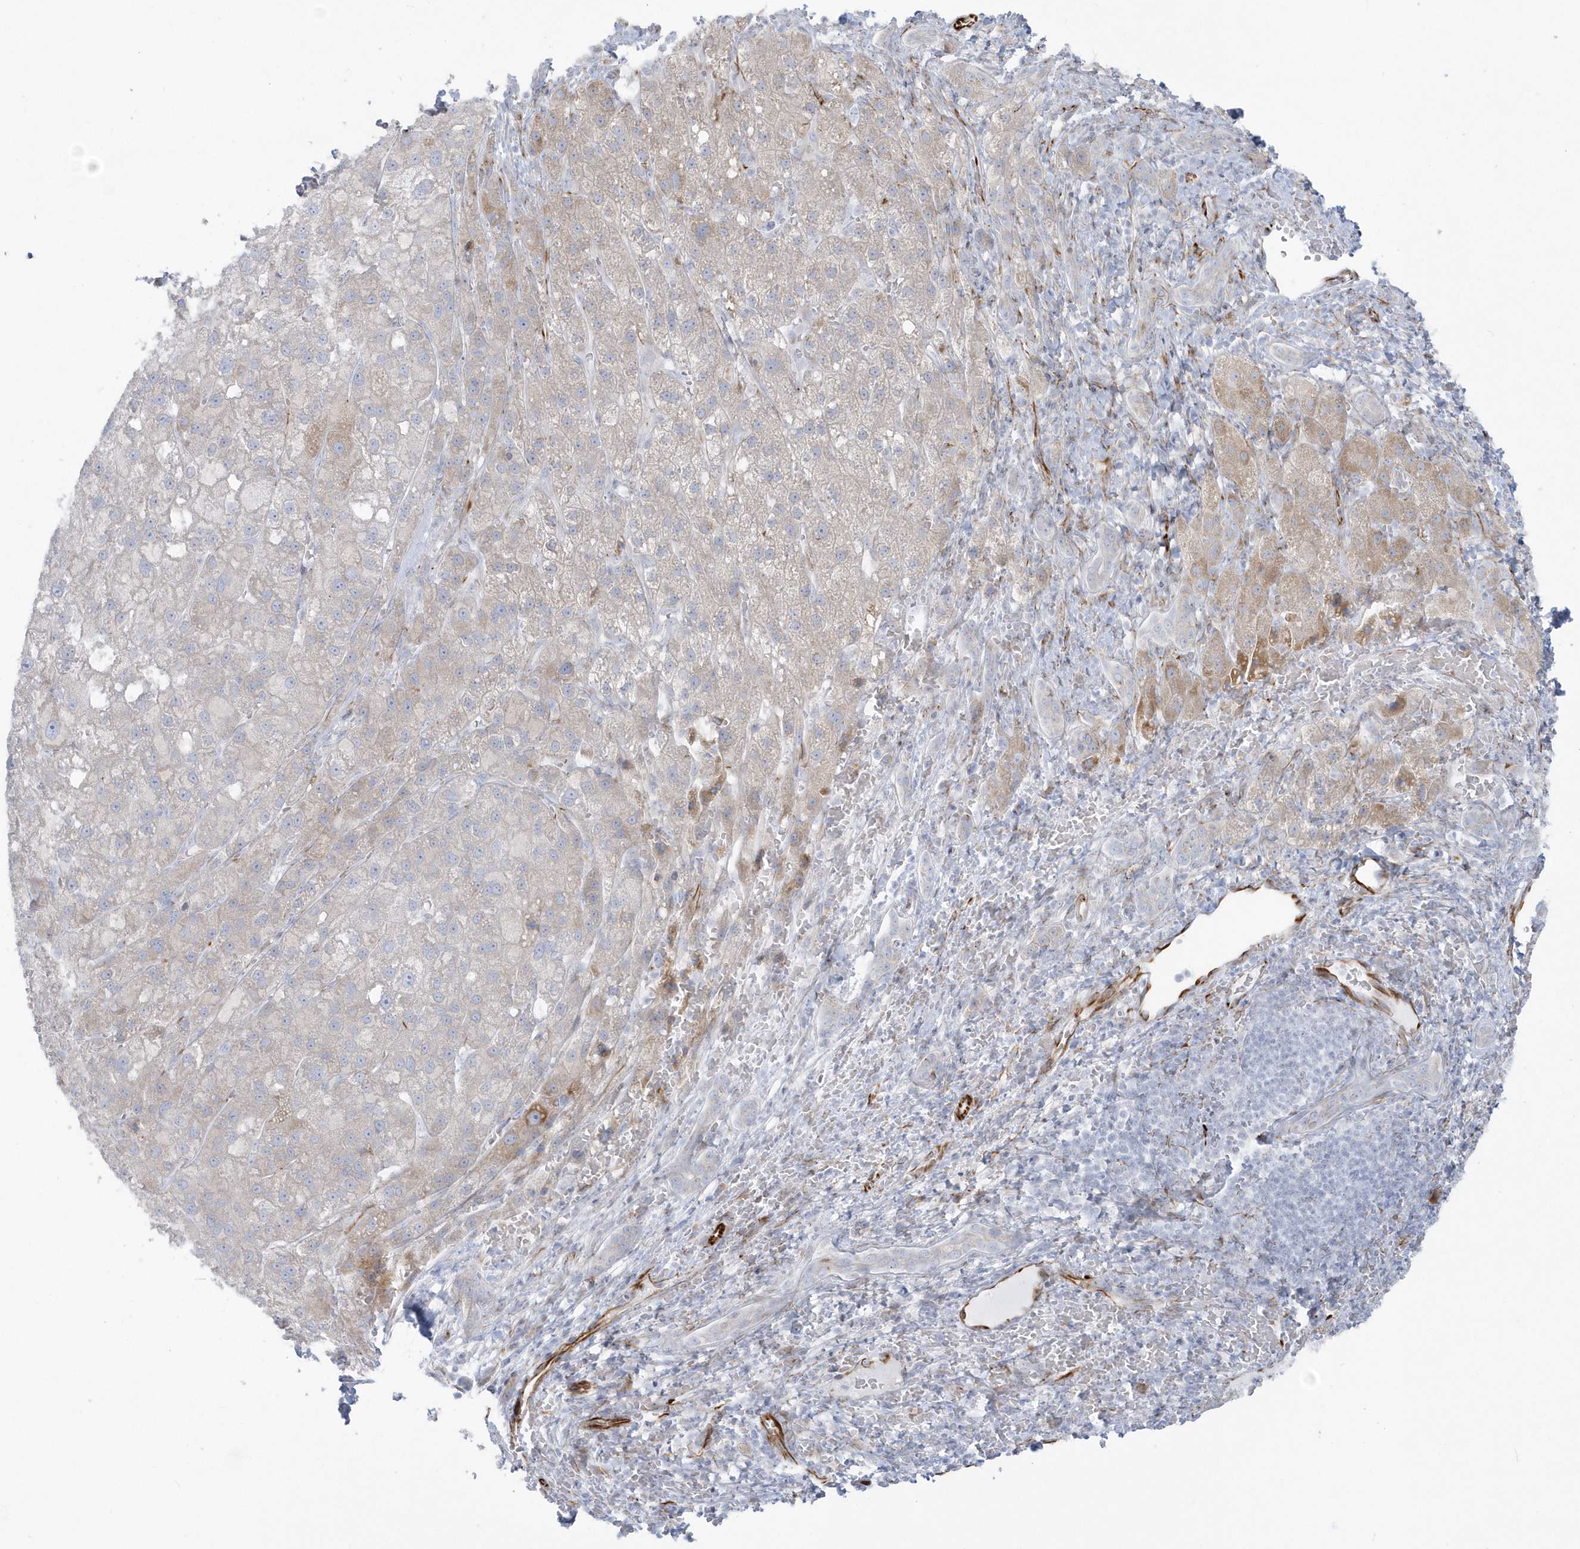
{"staining": {"intensity": "weak", "quantity": ">75%", "location": "cytoplasmic/membranous"}, "tissue": "liver cancer", "cell_type": "Tumor cells", "image_type": "cancer", "snomed": [{"axis": "morphology", "description": "Carcinoma, Hepatocellular, NOS"}, {"axis": "topography", "description": "Liver"}], "caption": "Brown immunohistochemical staining in human hepatocellular carcinoma (liver) displays weak cytoplasmic/membranous staining in about >75% of tumor cells. Ihc stains the protein of interest in brown and the nuclei are stained blue.", "gene": "PPIL6", "patient": {"sex": "male", "age": 57}}